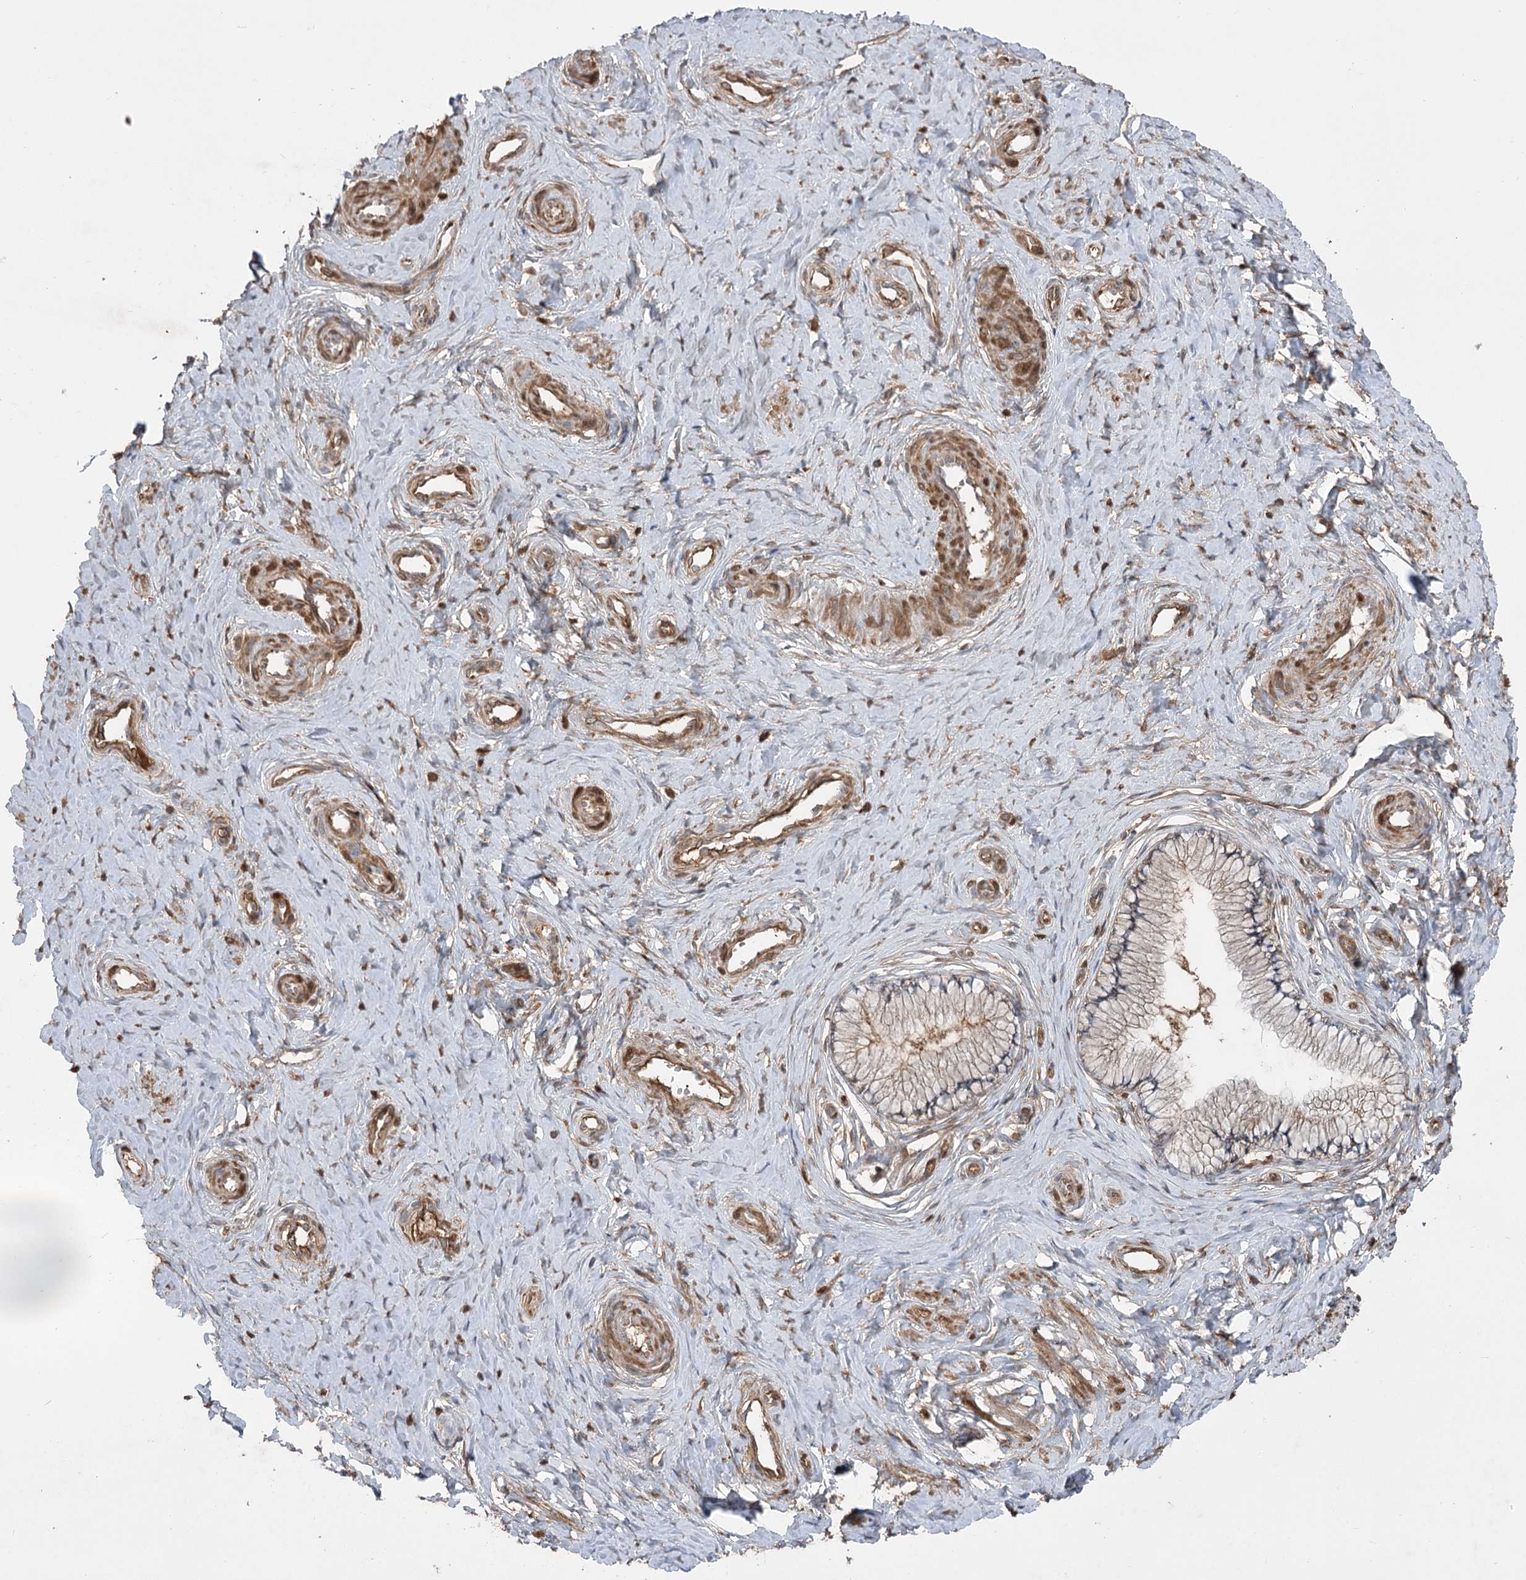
{"staining": {"intensity": "moderate", "quantity": "25%-75%", "location": "cytoplasmic/membranous"}, "tissue": "cervix", "cell_type": "Glandular cells", "image_type": "normal", "snomed": [{"axis": "morphology", "description": "Normal tissue, NOS"}, {"axis": "topography", "description": "Cervix"}], "caption": "Protein expression analysis of normal human cervix reveals moderate cytoplasmic/membranous positivity in about 25%-75% of glandular cells.", "gene": "PLEKHA5", "patient": {"sex": "female", "age": 36}}